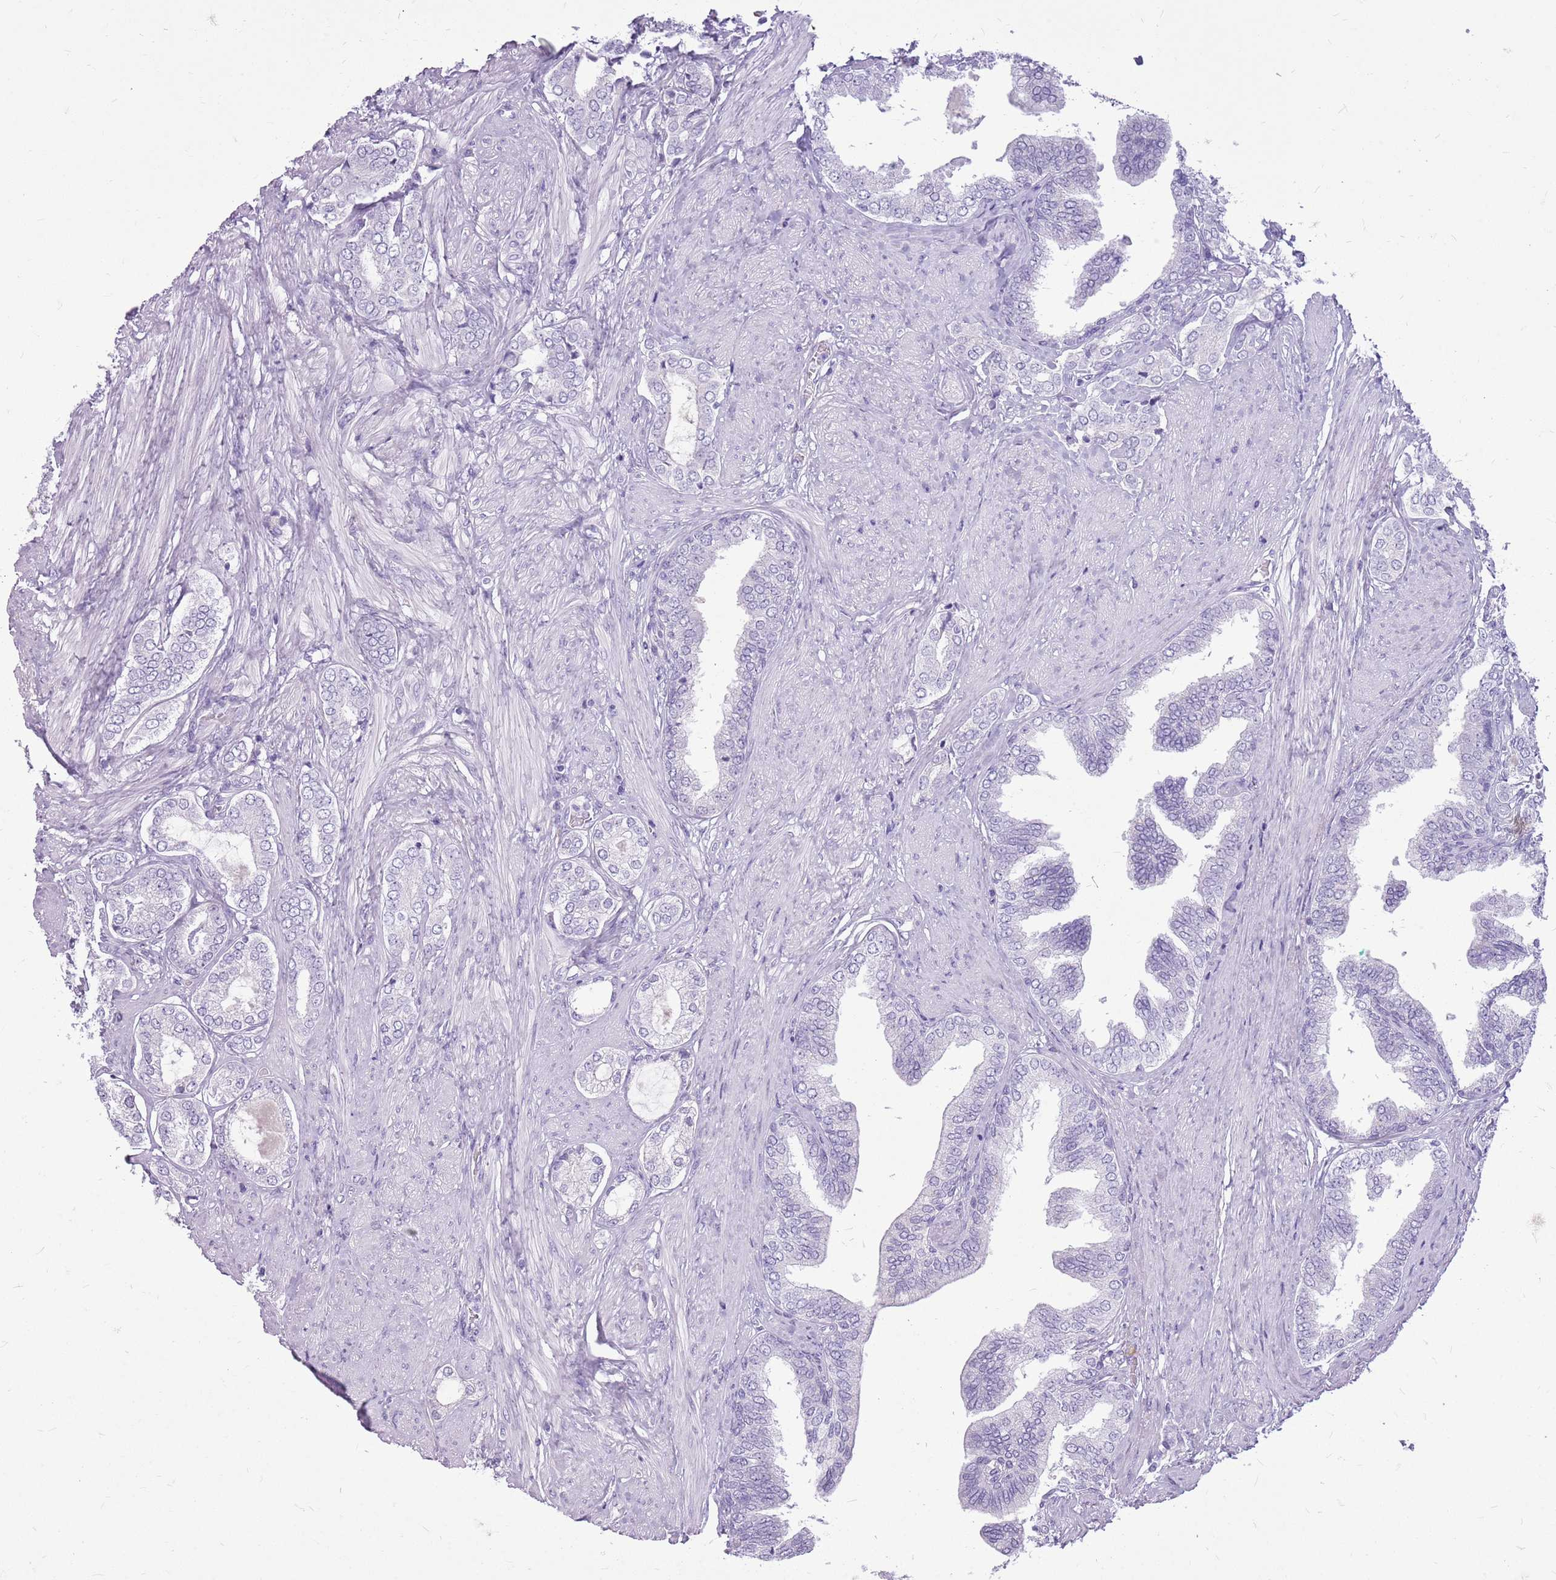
{"staining": {"intensity": "negative", "quantity": "none", "location": "none"}, "tissue": "prostate cancer", "cell_type": "Tumor cells", "image_type": "cancer", "snomed": [{"axis": "morphology", "description": "Adenocarcinoma, High grade"}, {"axis": "topography", "description": "Prostate"}], "caption": "Immunohistochemistry (IHC) micrograph of human prostate cancer stained for a protein (brown), which shows no staining in tumor cells. Brightfield microscopy of immunohistochemistry stained with DAB (3,3'-diaminobenzidine) (brown) and hematoxylin (blue), captured at high magnification.", "gene": "ZNF425", "patient": {"sex": "male", "age": 71}}